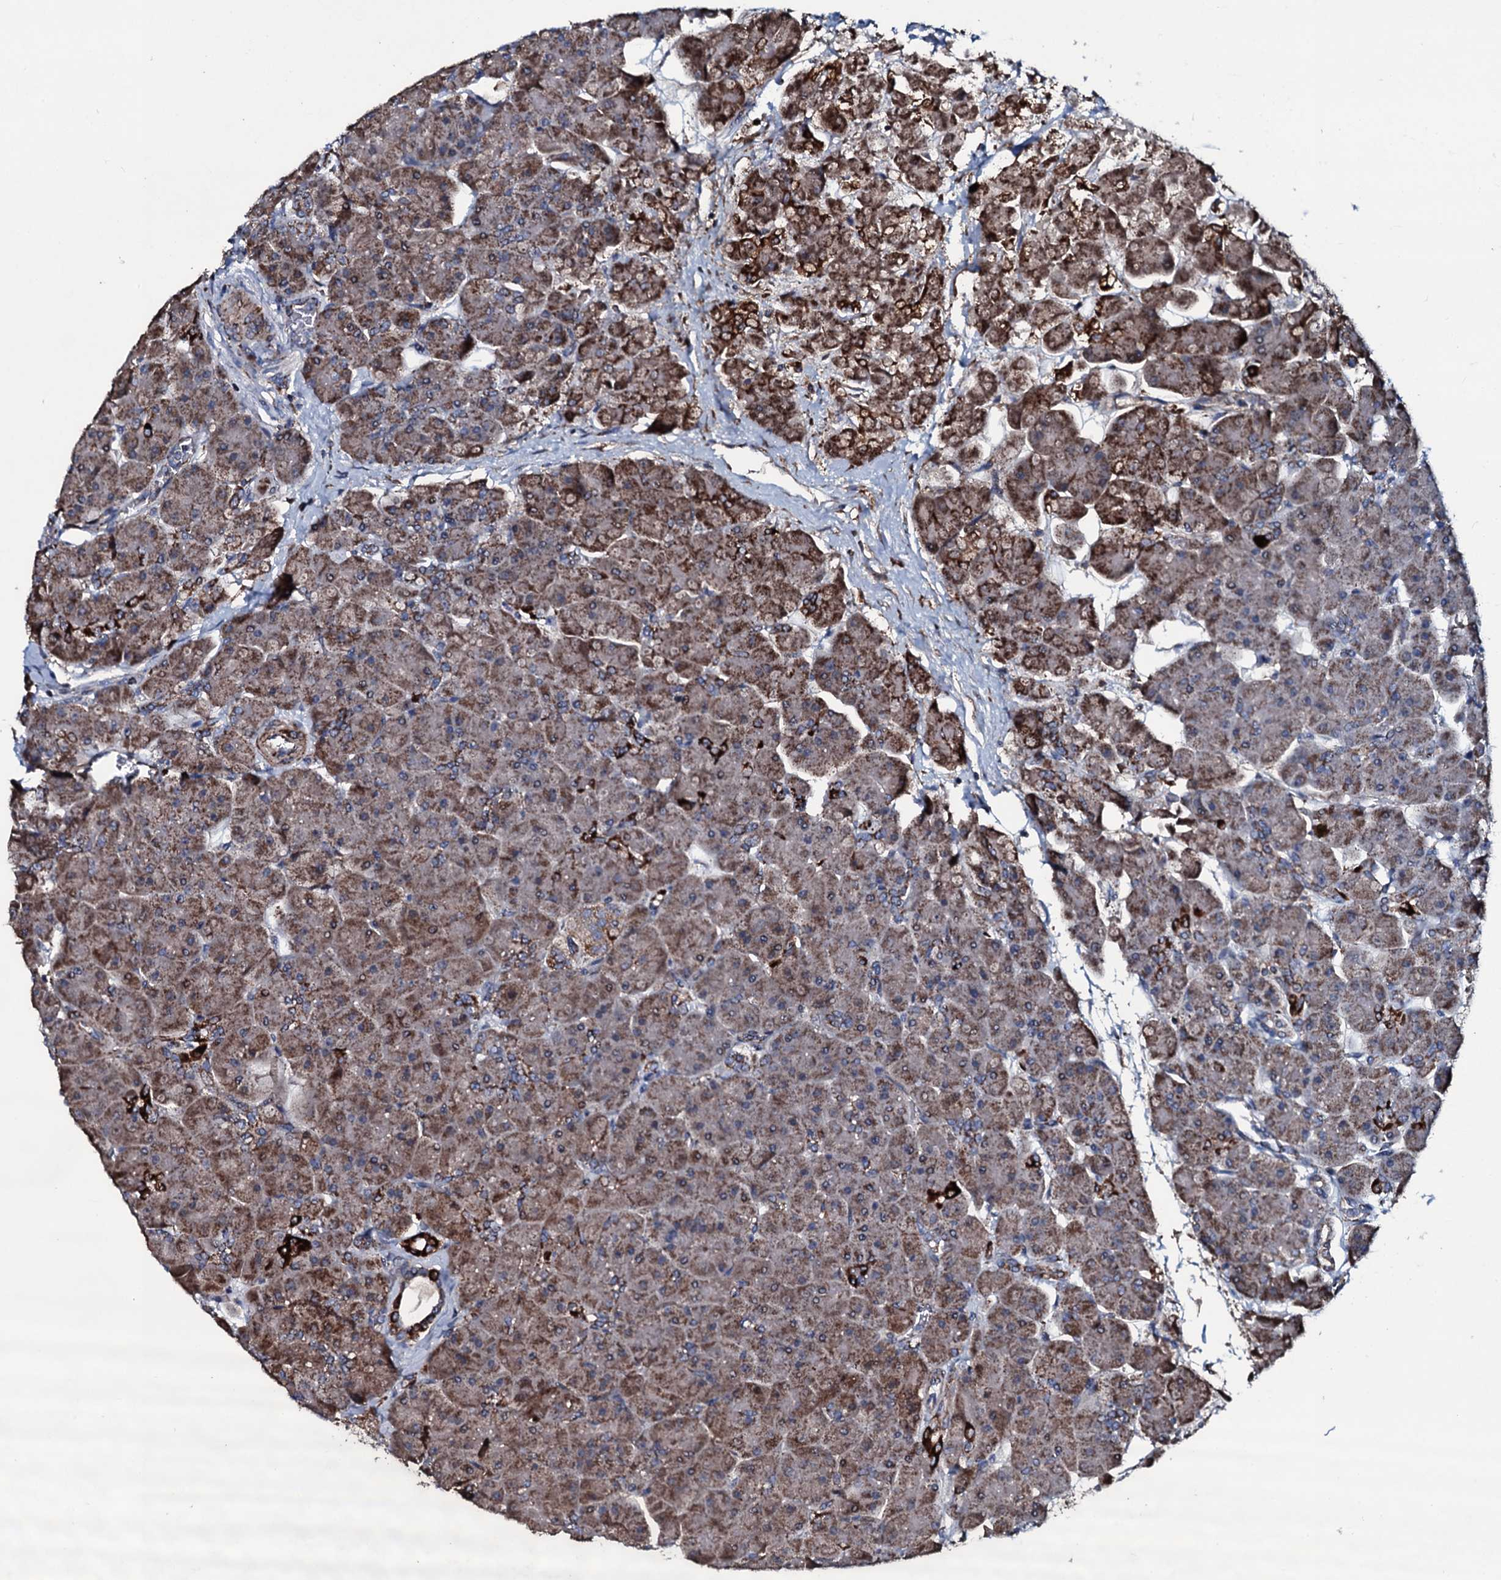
{"staining": {"intensity": "moderate", "quantity": ">75%", "location": "cytoplasmic/membranous"}, "tissue": "pancreas", "cell_type": "Exocrine glandular cells", "image_type": "normal", "snomed": [{"axis": "morphology", "description": "Normal tissue, NOS"}, {"axis": "topography", "description": "Pancreas"}], "caption": "DAB (3,3'-diaminobenzidine) immunohistochemical staining of normal human pancreas displays moderate cytoplasmic/membranous protein staining in about >75% of exocrine glandular cells. Immunohistochemistry (ihc) stains the protein of interest in brown and the nuclei are stained blue.", "gene": "DYNC2I2", "patient": {"sex": "male", "age": 66}}